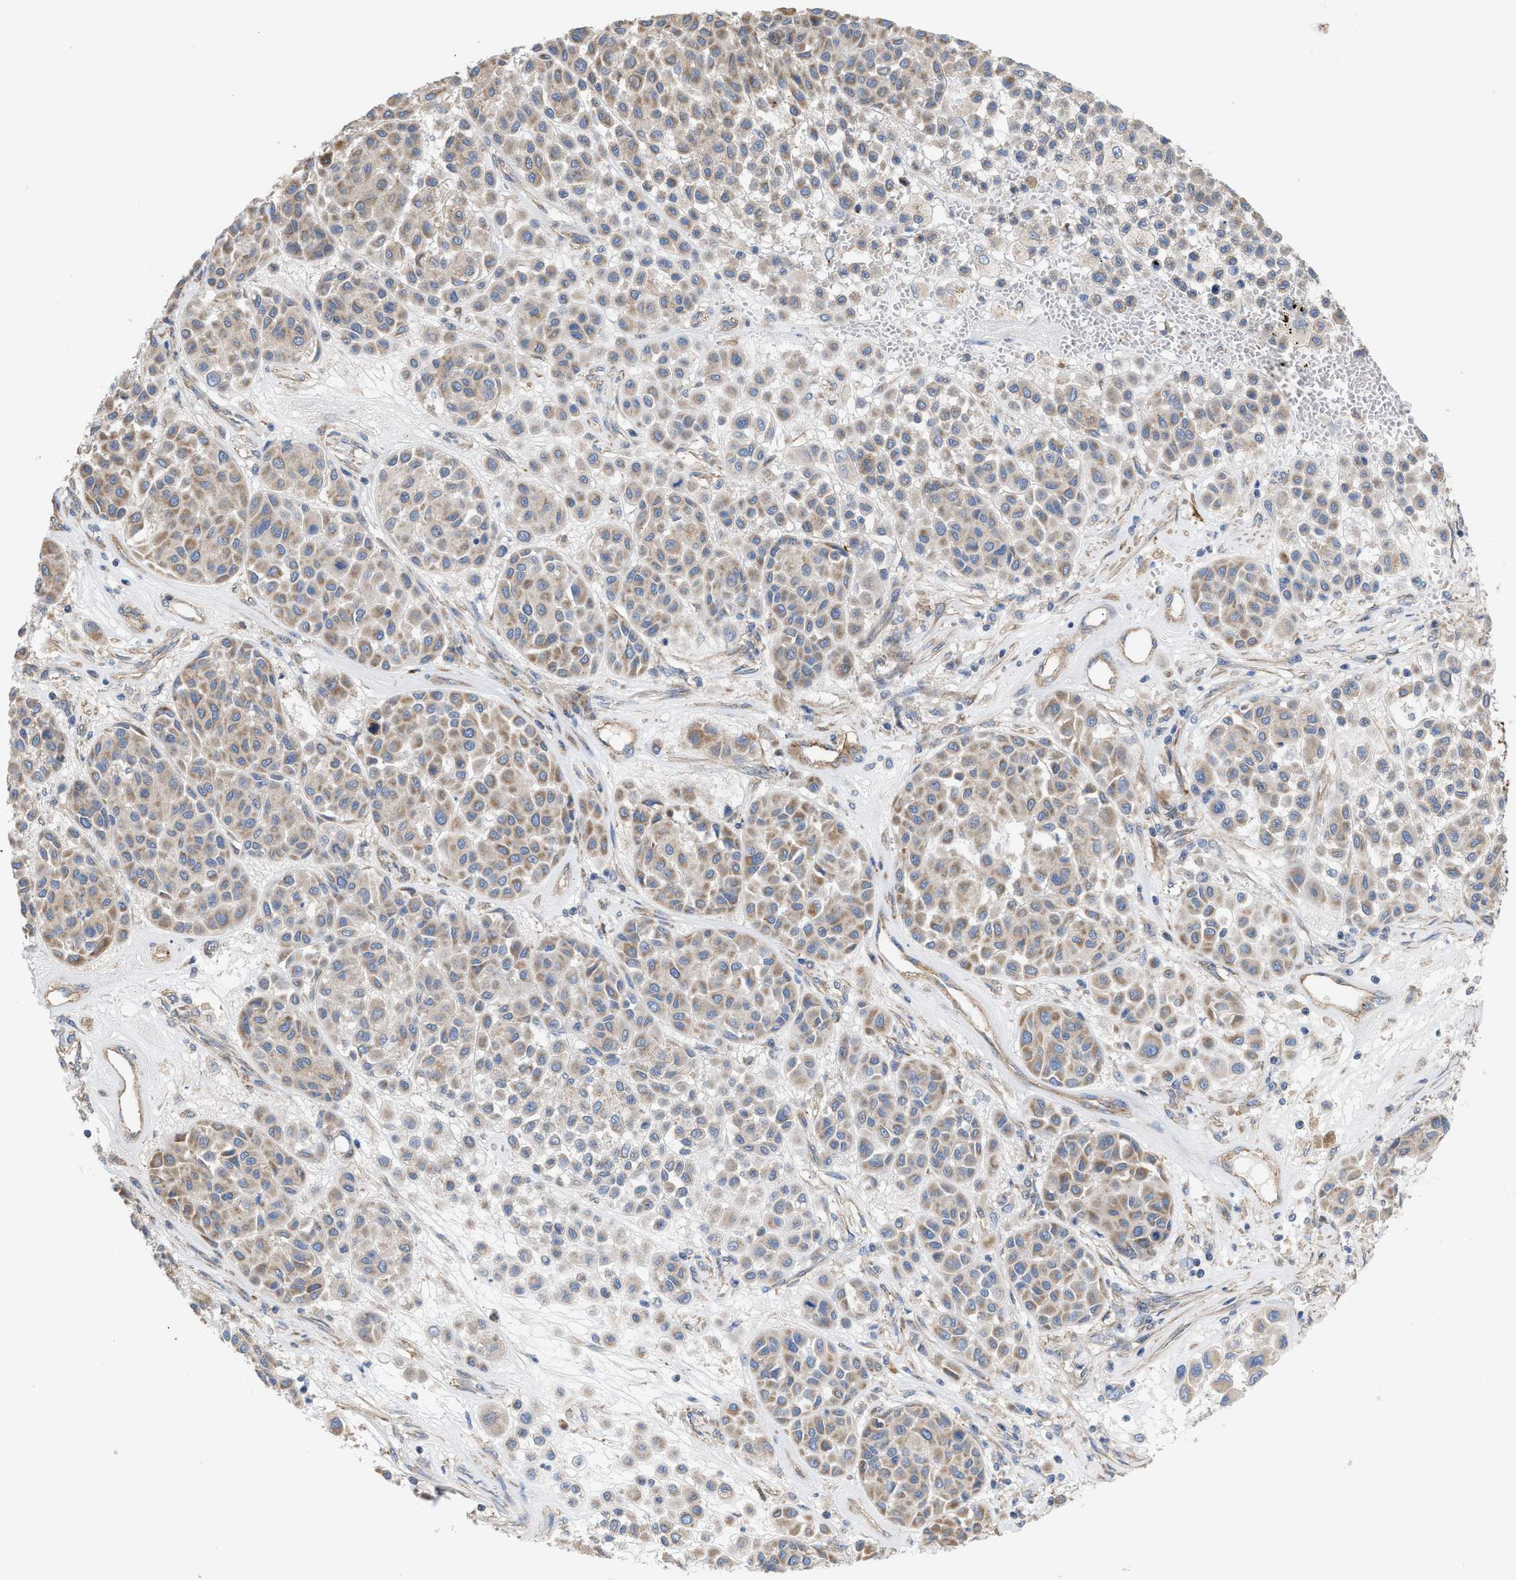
{"staining": {"intensity": "weak", "quantity": ">75%", "location": "cytoplasmic/membranous"}, "tissue": "melanoma", "cell_type": "Tumor cells", "image_type": "cancer", "snomed": [{"axis": "morphology", "description": "Malignant melanoma, Metastatic site"}, {"axis": "topography", "description": "Soft tissue"}], "caption": "A histopathology image of malignant melanoma (metastatic site) stained for a protein shows weak cytoplasmic/membranous brown staining in tumor cells.", "gene": "OXSM", "patient": {"sex": "male", "age": 41}}